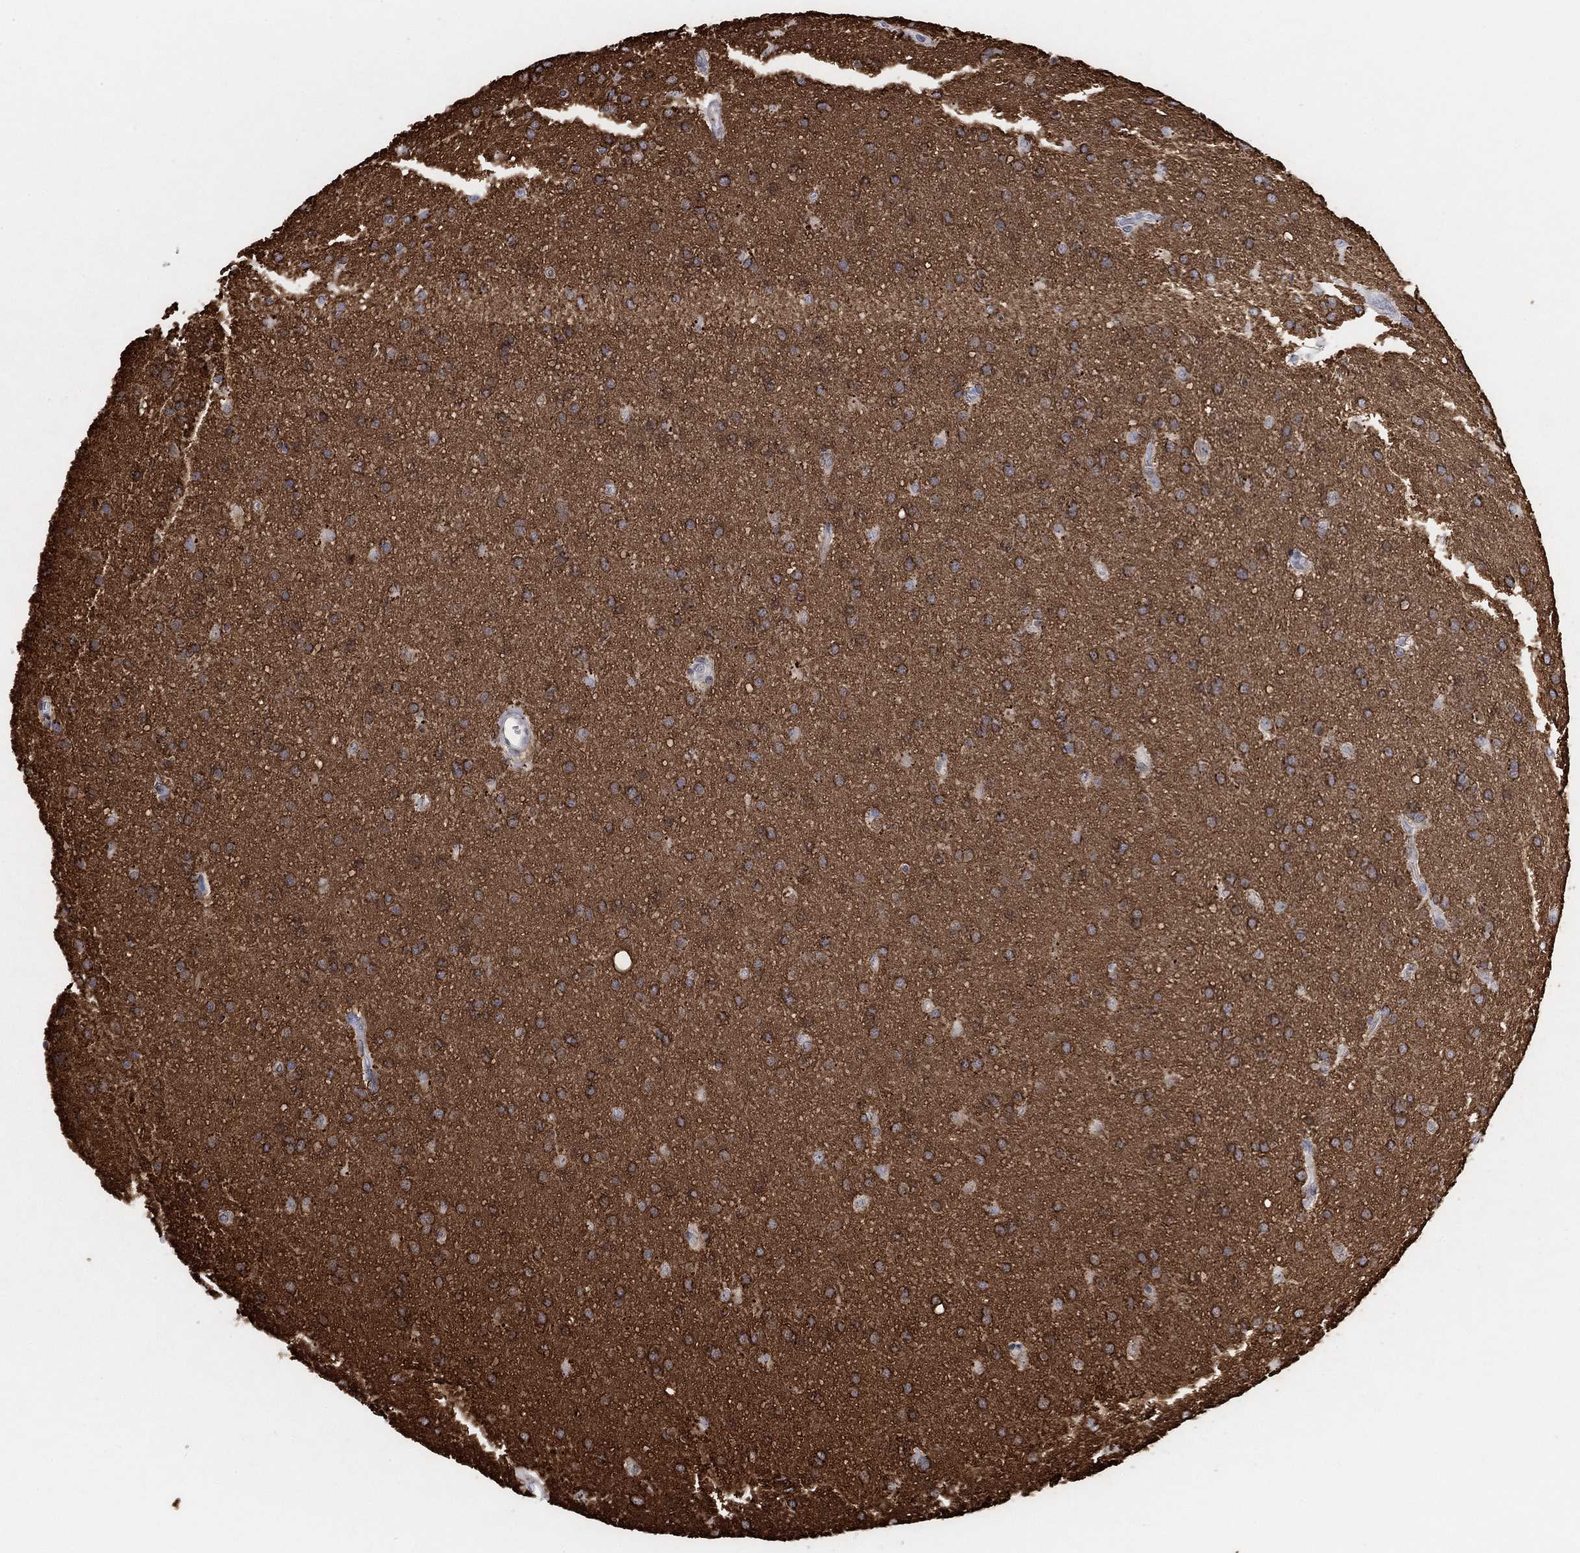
{"staining": {"intensity": "negative", "quantity": "none", "location": "none"}, "tissue": "glioma", "cell_type": "Tumor cells", "image_type": "cancer", "snomed": [{"axis": "morphology", "description": "Glioma, malignant, Low grade"}, {"axis": "topography", "description": "Brain"}], "caption": "A histopathology image of glioma stained for a protein shows no brown staining in tumor cells. Brightfield microscopy of immunohistochemistry stained with DAB (brown) and hematoxylin (blue), captured at high magnification.", "gene": "RIMS1", "patient": {"sex": "female", "age": 32}}